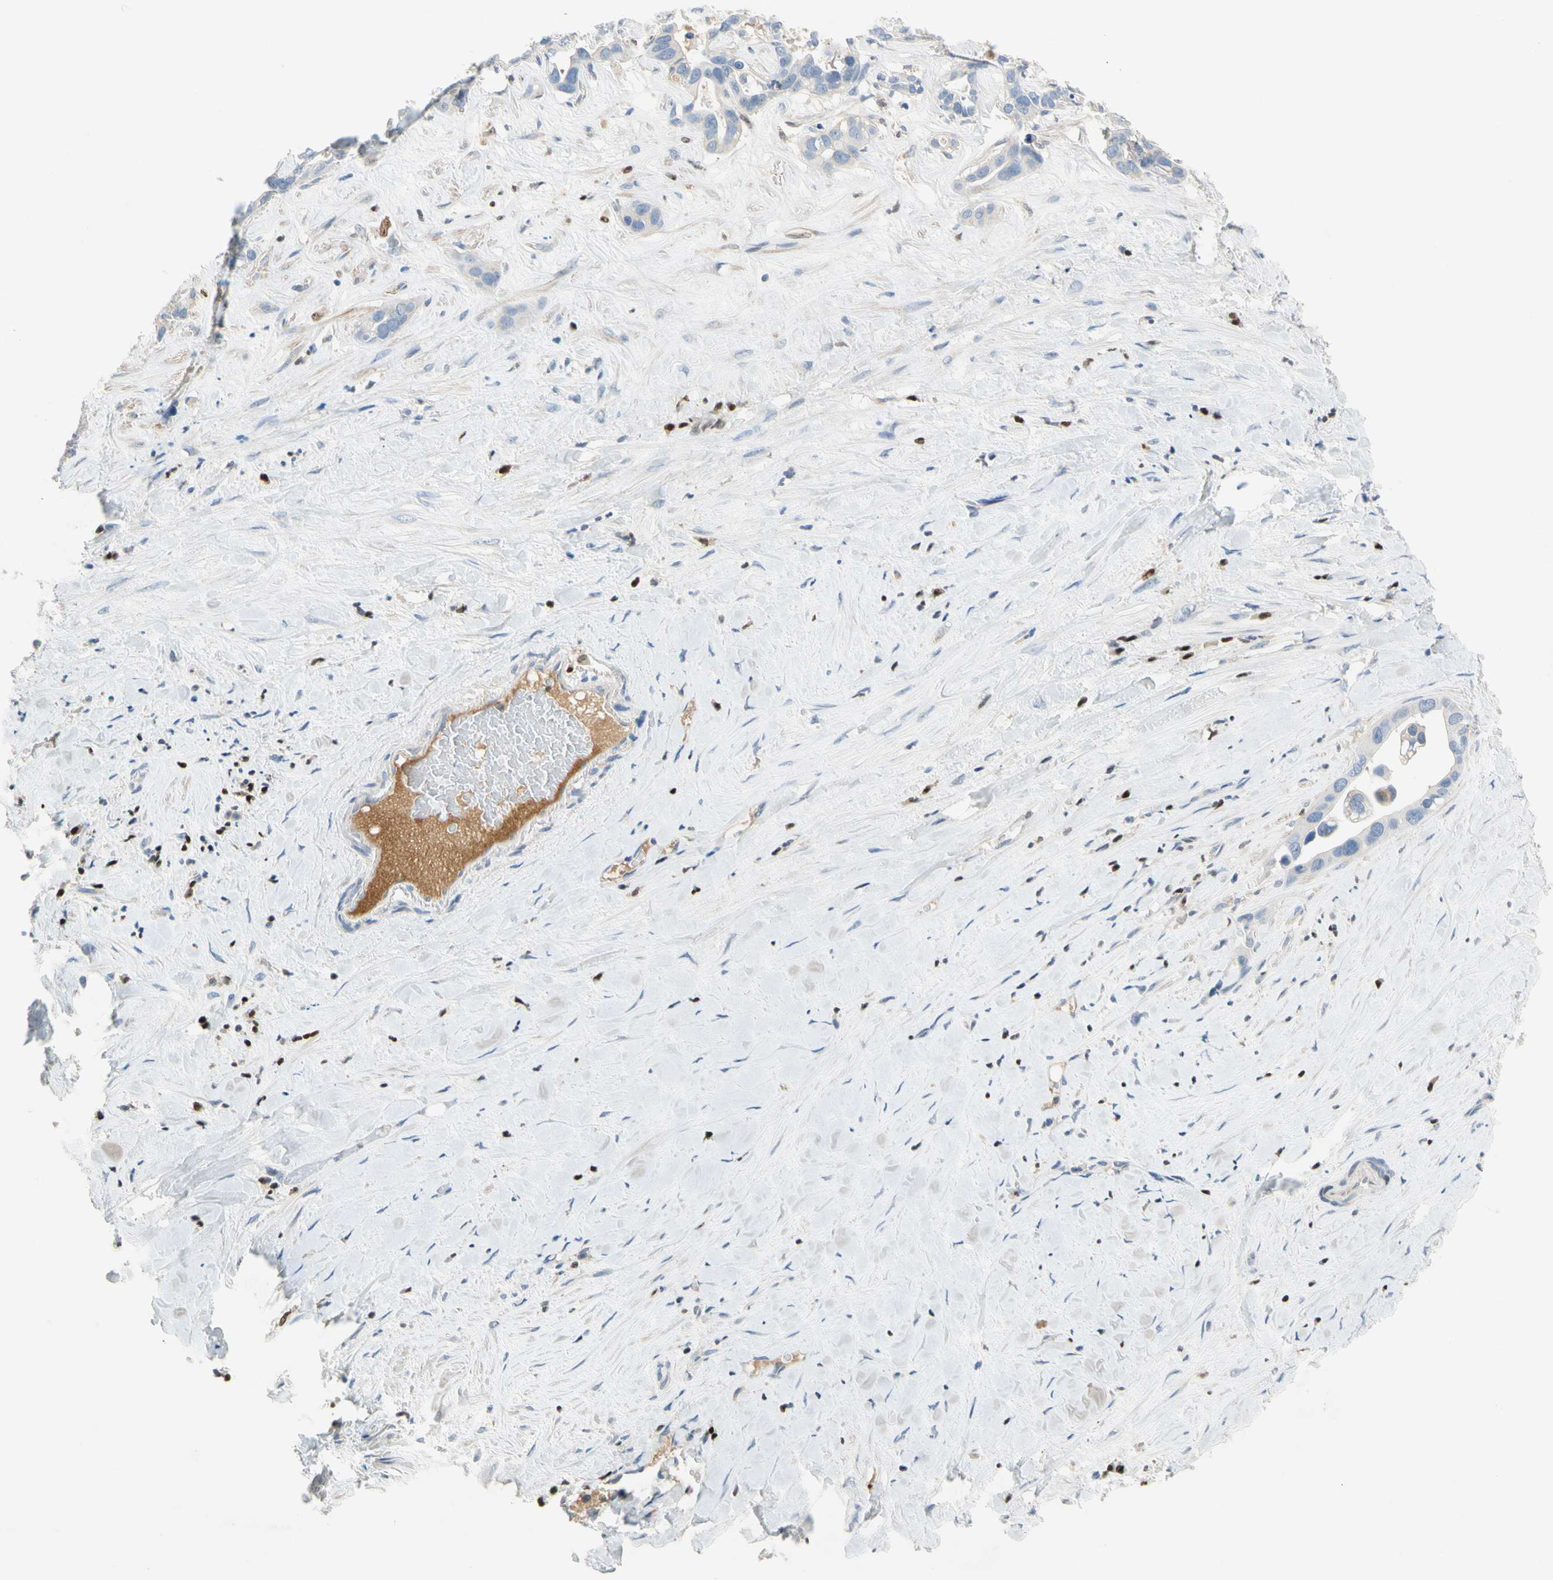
{"staining": {"intensity": "negative", "quantity": "none", "location": "none"}, "tissue": "liver cancer", "cell_type": "Tumor cells", "image_type": "cancer", "snomed": [{"axis": "morphology", "description": "Cholangiocarcinoma"}, {"axis": "topography", "description": "Liver"}], "caption": "The histopathology image displays no significant positivity in tumor cells of cholangiocarcinoma (liver).", "gene": "SP140", "patient": {"sex": "female", "age": 65}}